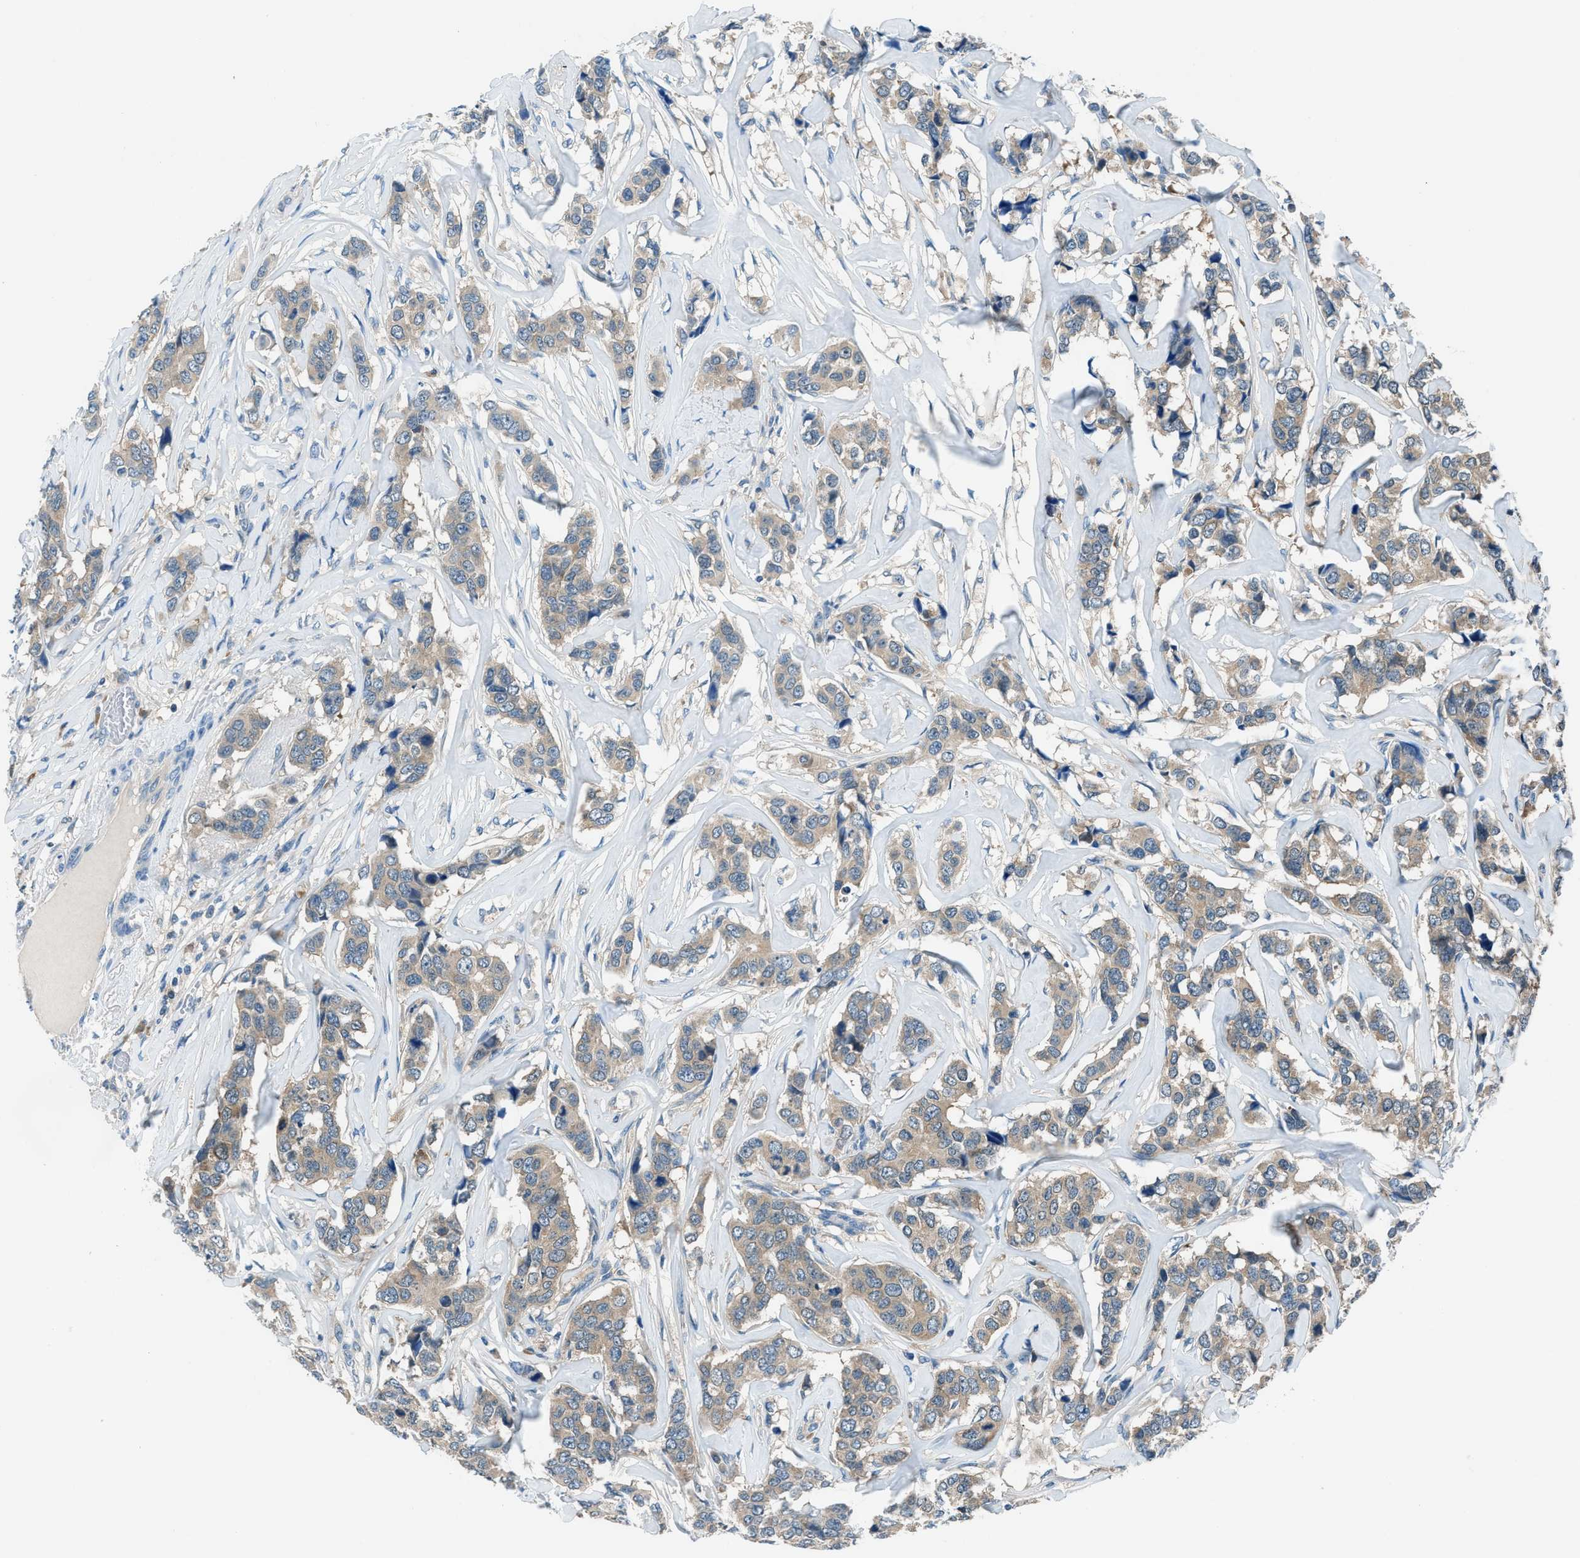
{"staining": {"intensity": "weak", "quantity": ">75%", "location": "cytoplasmic/membranous"}, "tissue": "breast cancer", "cell_type": "Tumor cells", "image_type": "cancer", "snomed": [{"axis": "morphology", "description": "Lobular carcinoma"}, {"axis": "topography", "description": "Breast"}], "caption": "There is low levels of weak cytoplasmic/membranous expression in tumor cells of breast cancer (lobular carcinoma), as demonstrated by immunohistochemical staining (brown color).", "gene": "ACP1", "patient": {"sex": "female", "age": 59}}